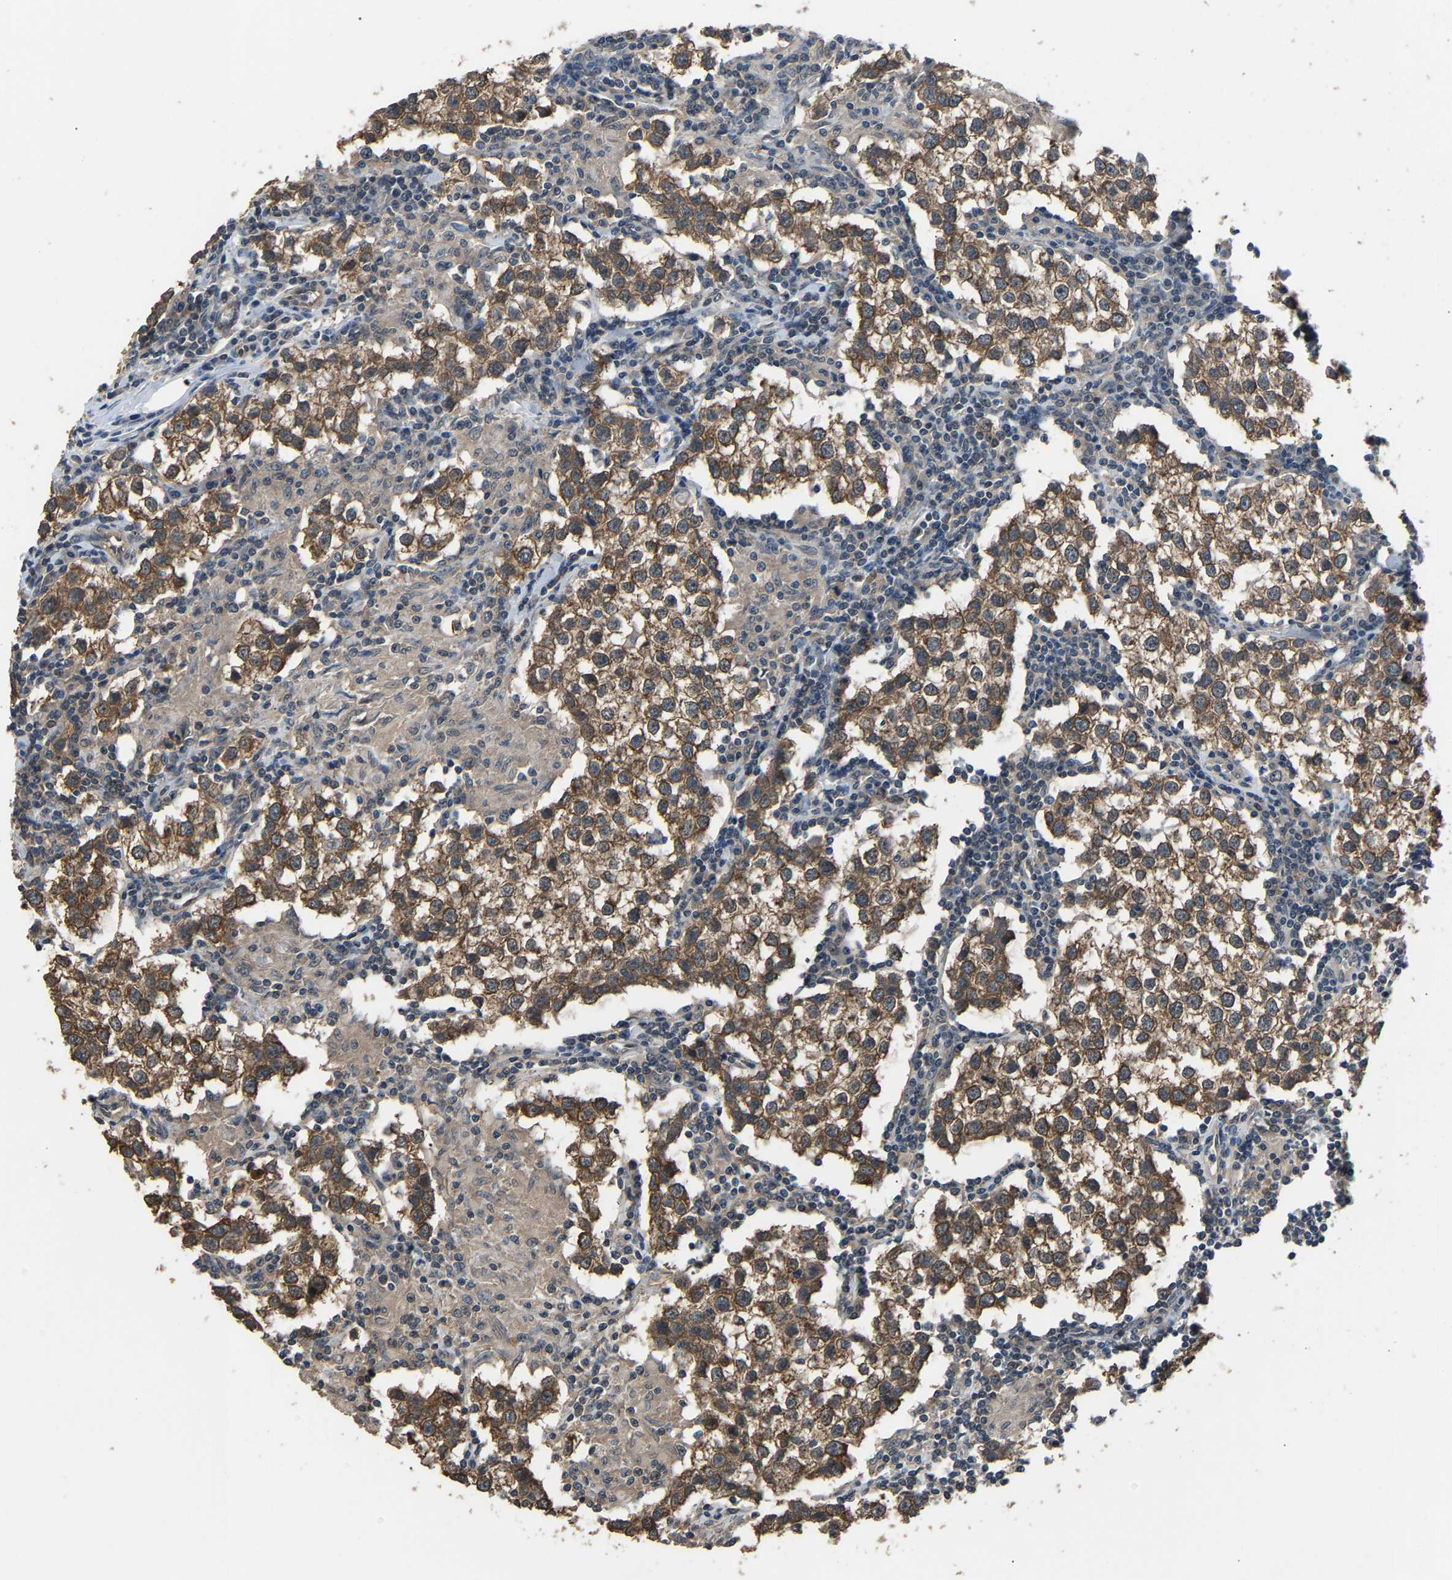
{"staining": {"intensity": "moderate", "quantity": ">75%", "location": "cytoplasmic/membranous"}, "tissue": "testis cancer", "cell_type": "Tumor cells", "image_type": "cancer", "snomed": [{"axis": "morphology", "description": "Seminoma, NOS"}, {"axis": "morphology", "description": "Carcinoma, Embryonal, NOS"}, {"axis": "topography", "description": "Testis"}], "caption": "Human testis cancer (seminoma) stained with a brown dye demonstrates moderate cytoplasmic/membranous positive expression in approximately >75% of tumor cells.", "gene": "ABCC9", "patient": {"sex": "male", "age": 36}}